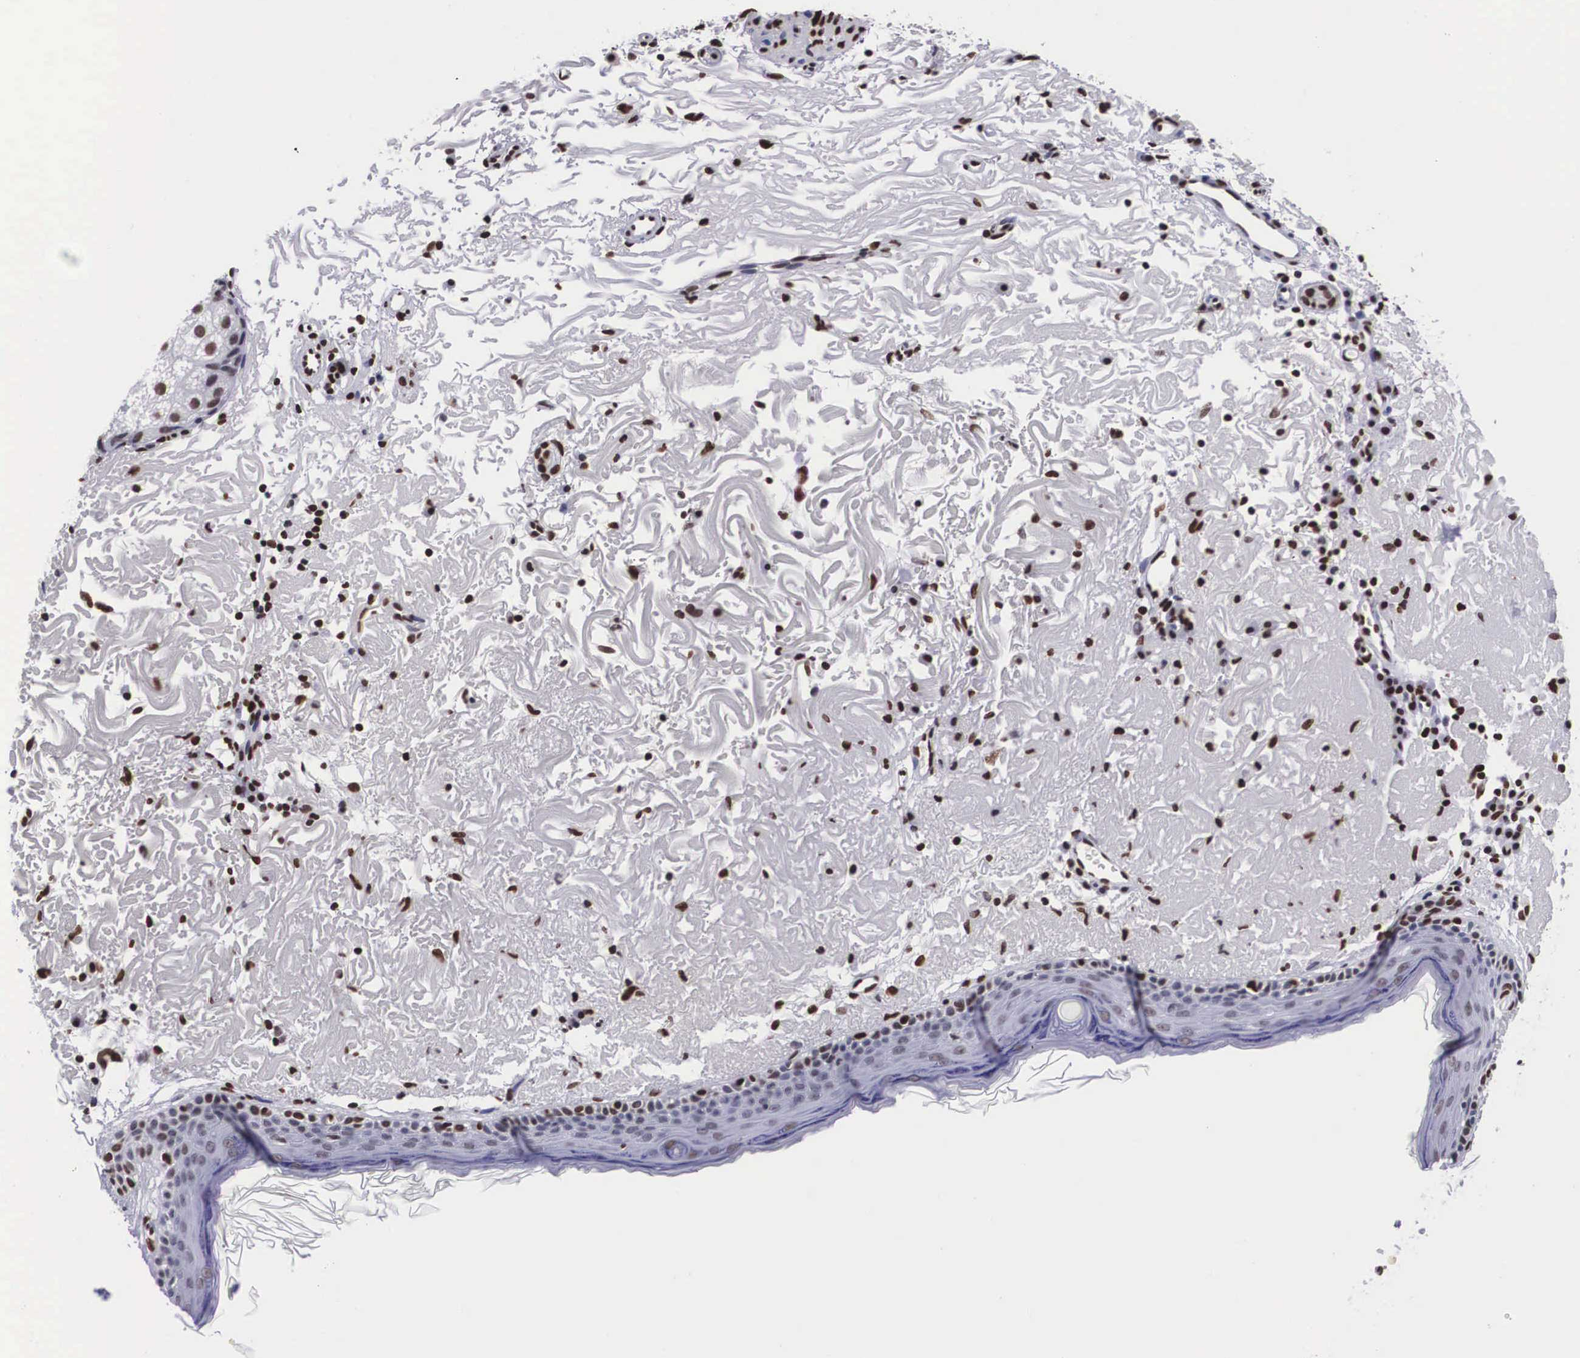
{"staining": {"intensity": "strong", "quantity": ">75%", "location": "nuclear"}, "tissue": "skin", "cell_type": "Fibroblasts", "image_type": "normal", "snomed": [{"axis": "morphology", "description": "Normal tissue, NOS"}, {"axis": "topography", "description": "Skin"}], "caption": "The photomicrograph displays staining of normal skin, revealing strong nuclear protein expression (brown color) within fibroblasts.", "gene": "MECP2", "patient": {"sex": "female", "age": 90}}